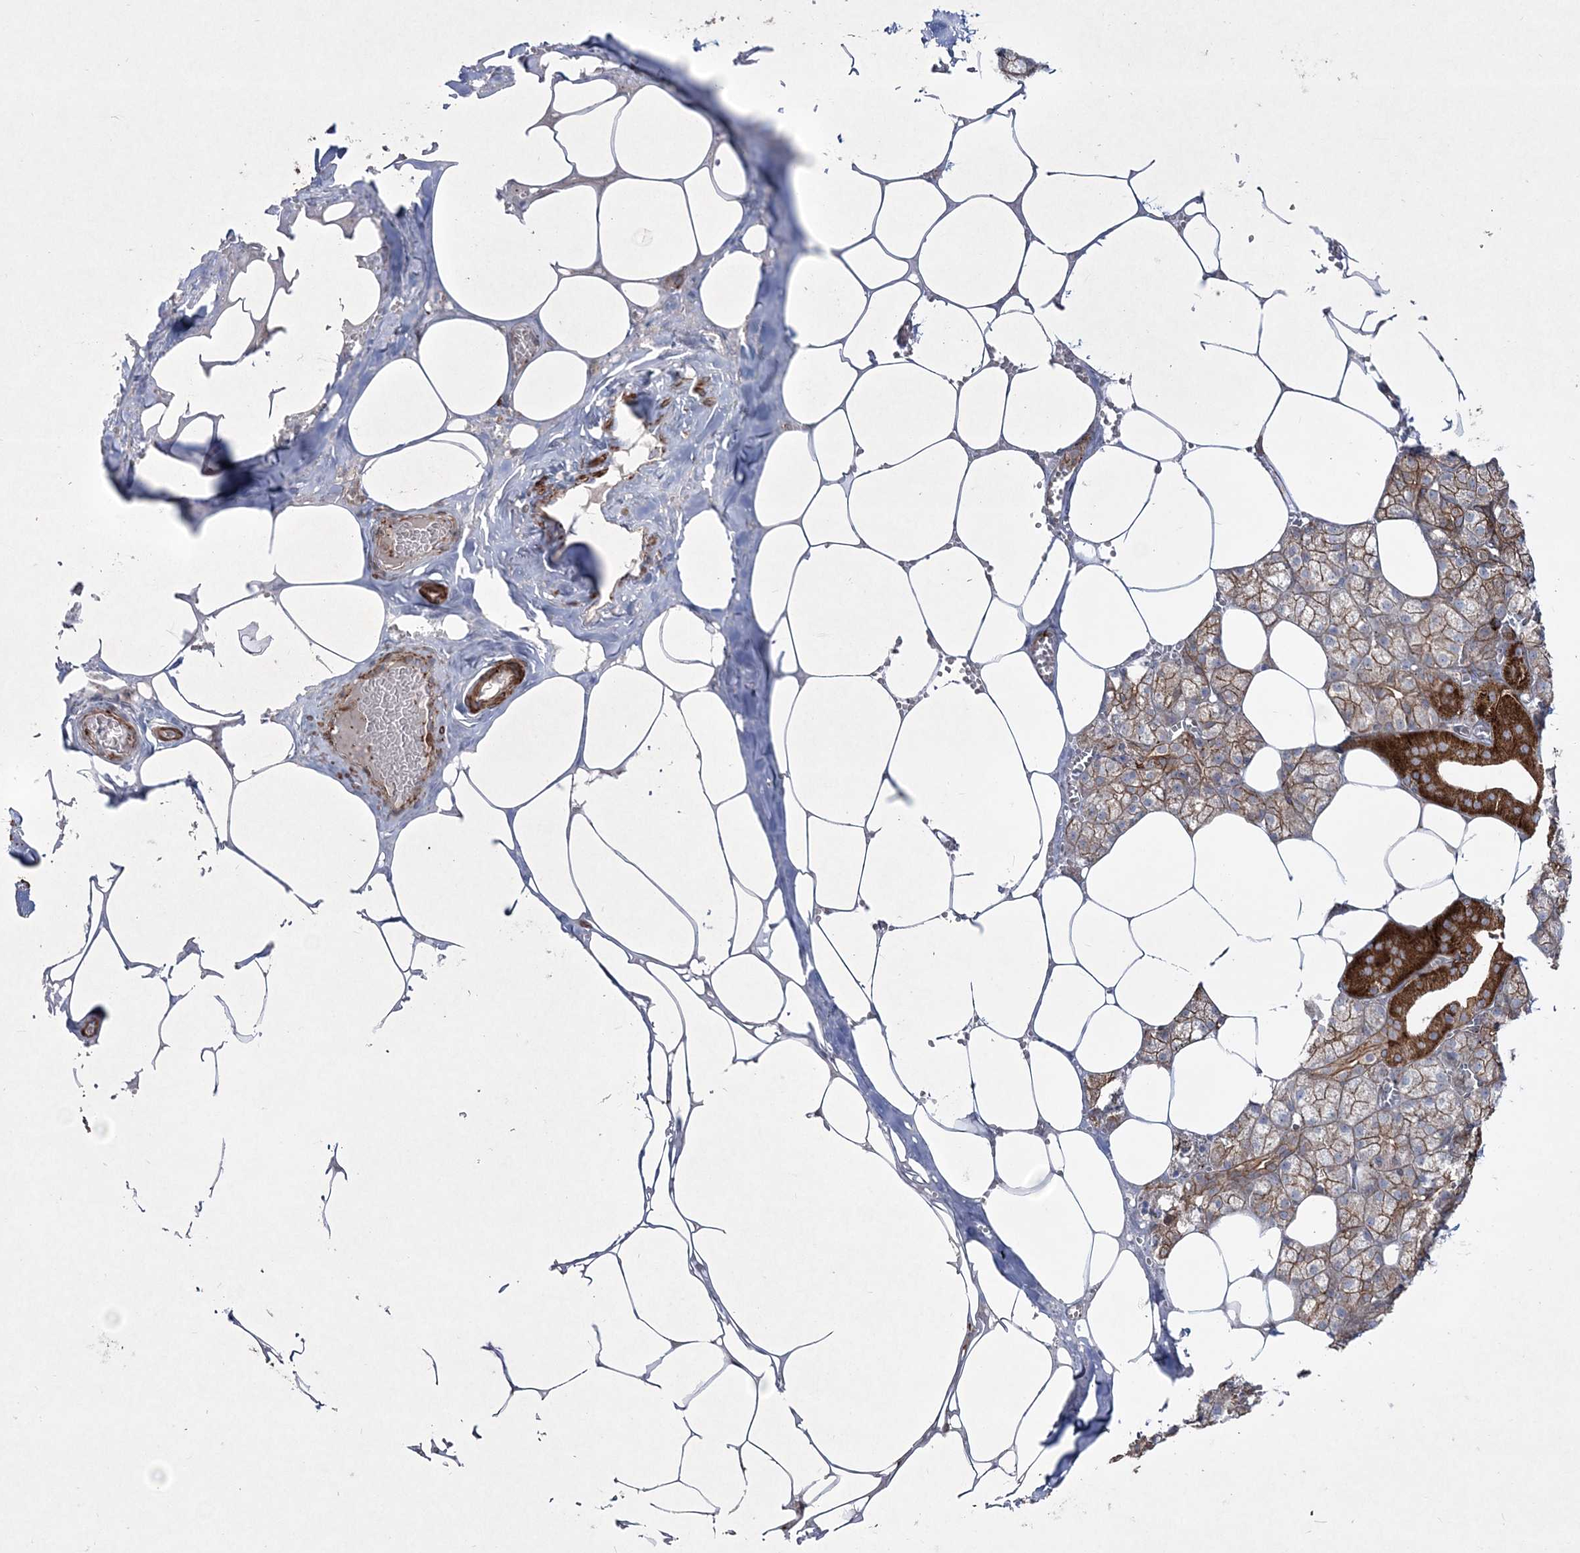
{"staining": {"intensity": "strong", "quantity": "<25%", "location": "cytoplasmic/membranous"}, "tissue": "salivary gland", "cell_type": "Glandular cells", "image_type": "normal", "snomed": [{"axis": "morphology", "description": "Normal tissue, NOS"}, {"axis": "topography", "description": "Salivary gland"}], "caption": "Immunohistochemical staining of benign human salivary gland shows <25% levels of strong cytoplasmic/membranous protein expression in about <25% of glandular cells.", "gene": "RICTOR", "patient": {"sex": "male", "age": 62}}